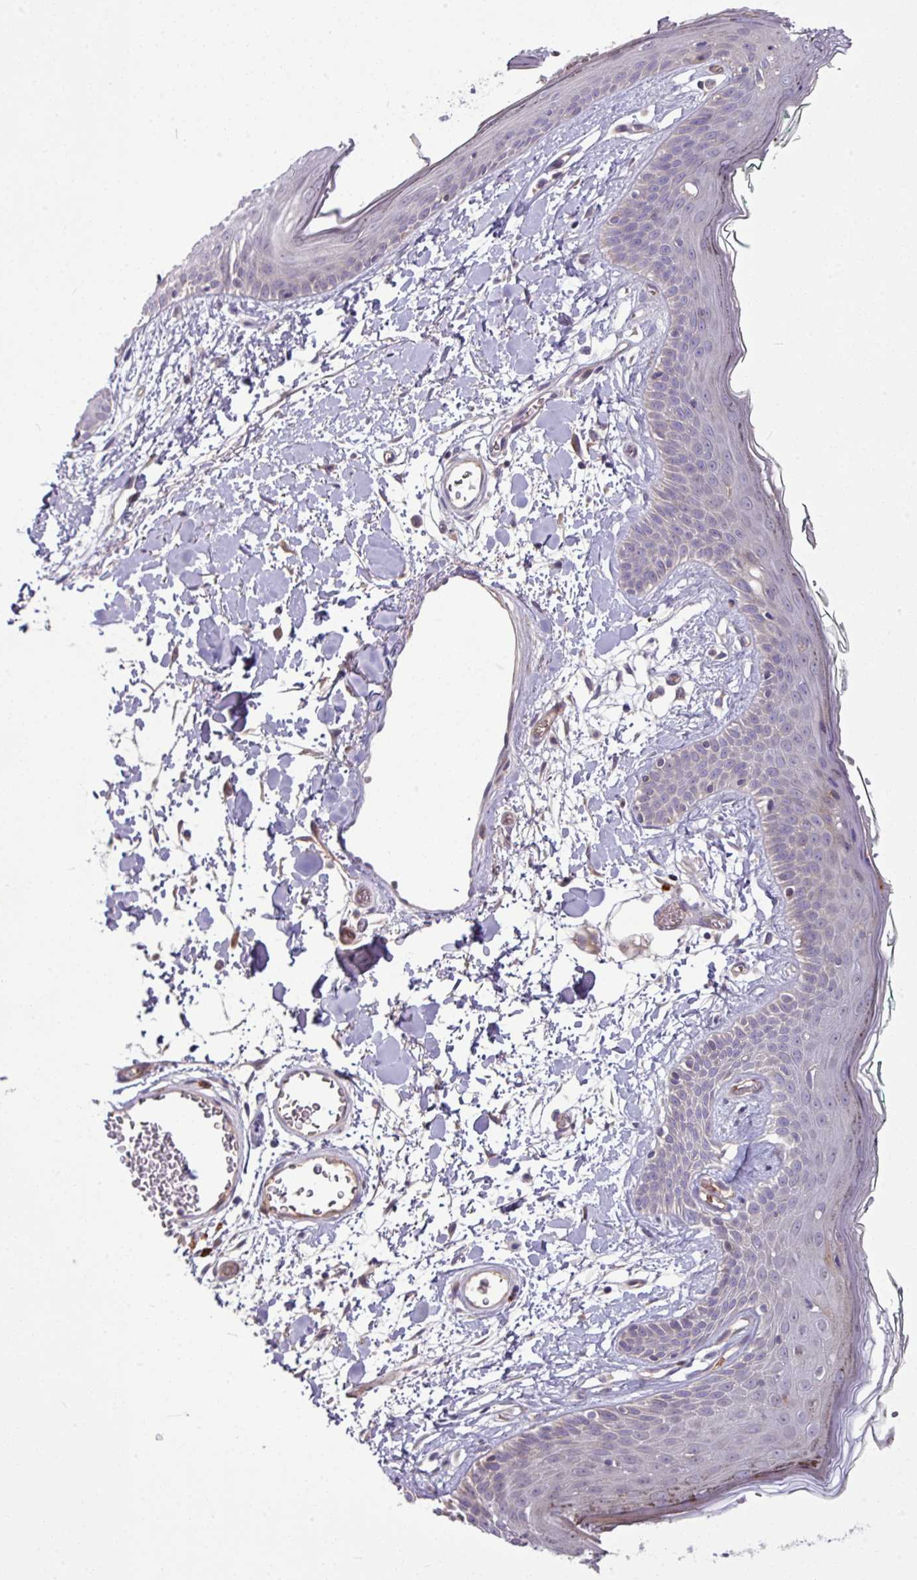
{"staining": {"intensity": "negative", "quantity": "none", "location": "none"}, "tissue": "skin", "cell_type": "Fibroblasts", "image_type": "normal", "snomed": [{"axis": "morphology", "description": "Normal tissue, NOS"}, {"axis": "topography", "description": "Skin"}], "caption": "Image shows no significant protein positivity in fibroblasts of benign skin.", "gene": "B4GALNT4", "patient": {"sex": "male", "age": 79}}